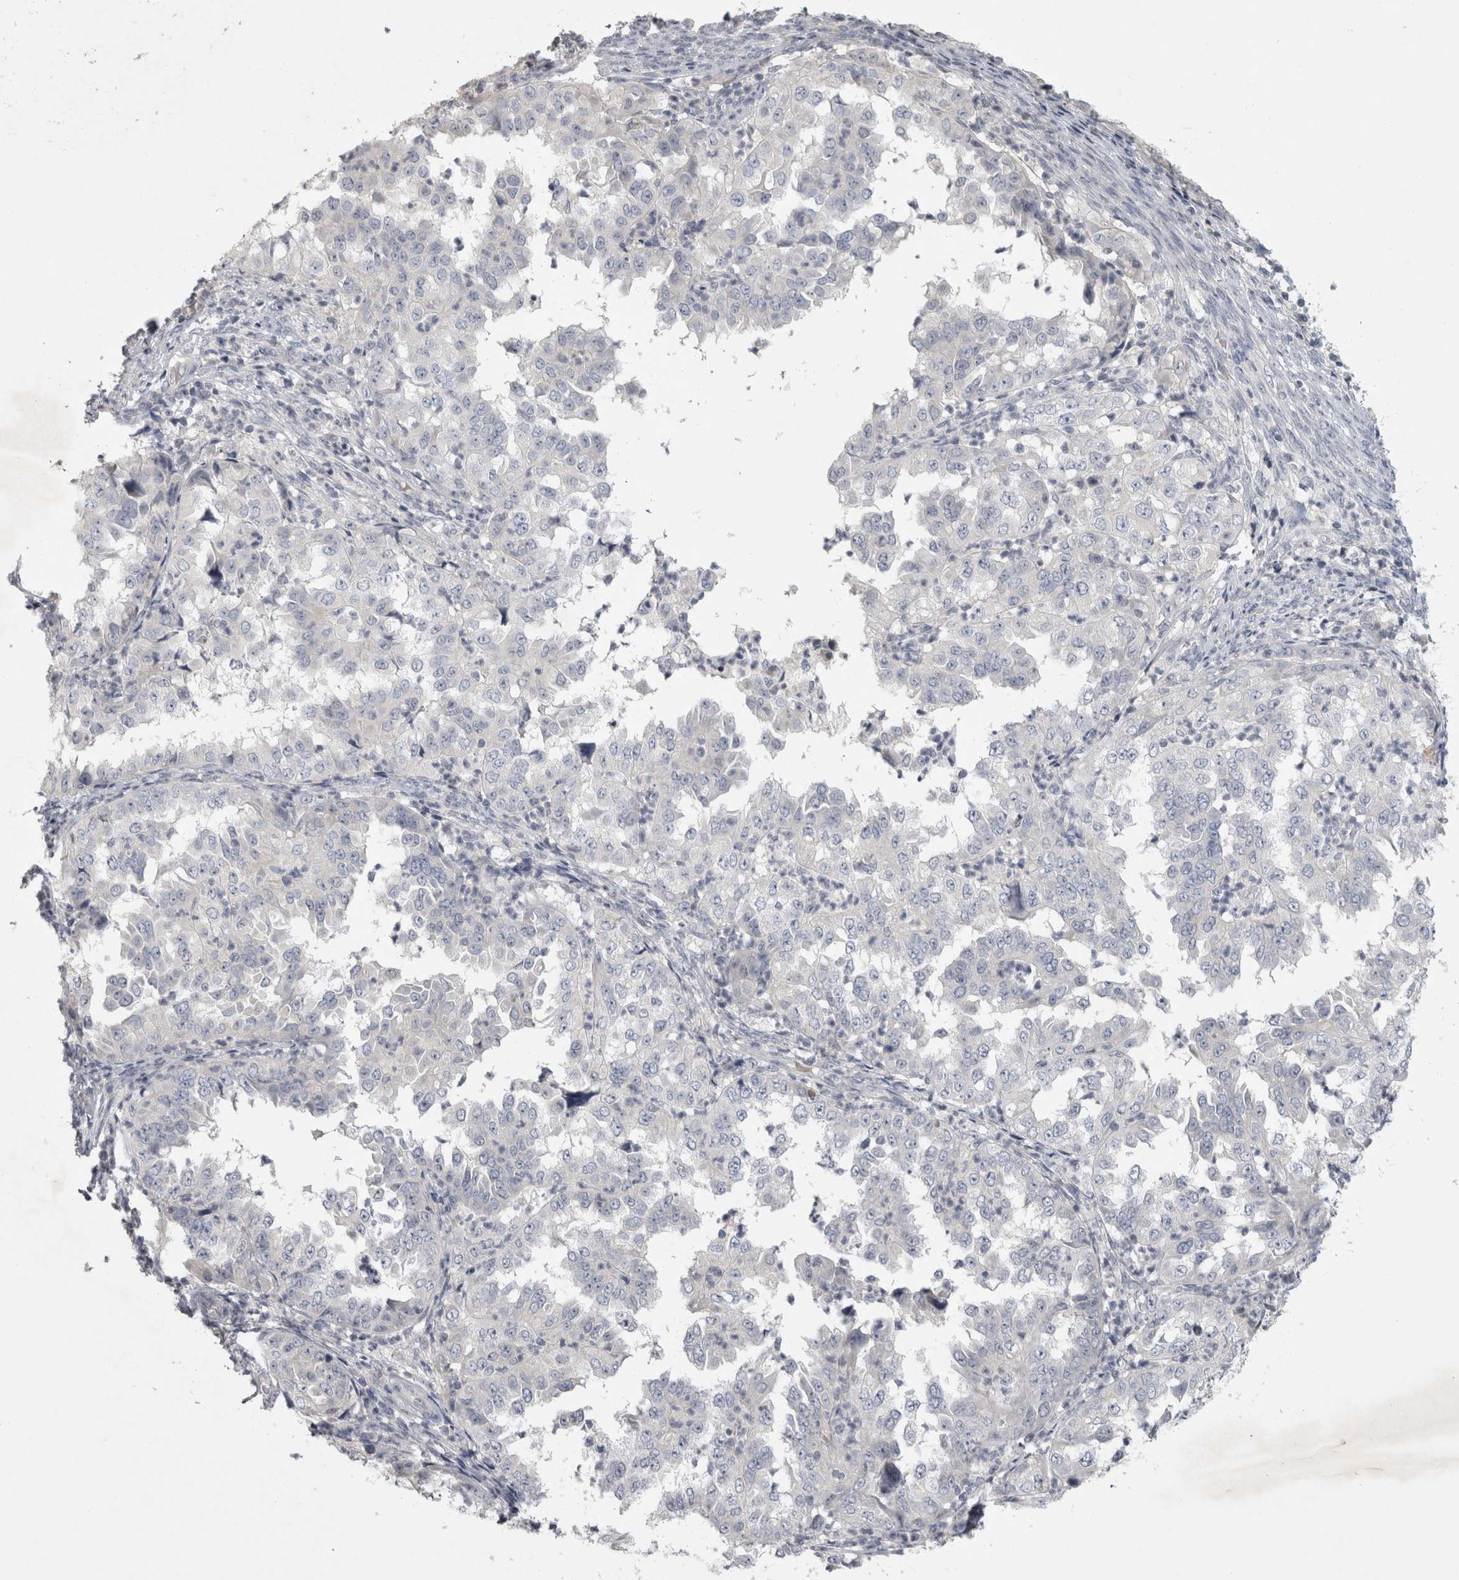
{"staining": {"intensity": "negative", "quantity": "none", "location": "none"}, "tissue": "endometrial cancer", "cell_type": "Tumor cells", "image_type": "cancer", "snomed": [{"axis": "morphology", "description": "Adenocarcinoma, NOS"}, {"axis": "topography", "description": "Endometrium"}], "caption": "This is an IHC photomicrograph of endometrial cancer (adenocarcinoma). There is no positivity in tumor cells.", "gene": "ENPP7", "patient": {"sex": "female", "age": 85}}